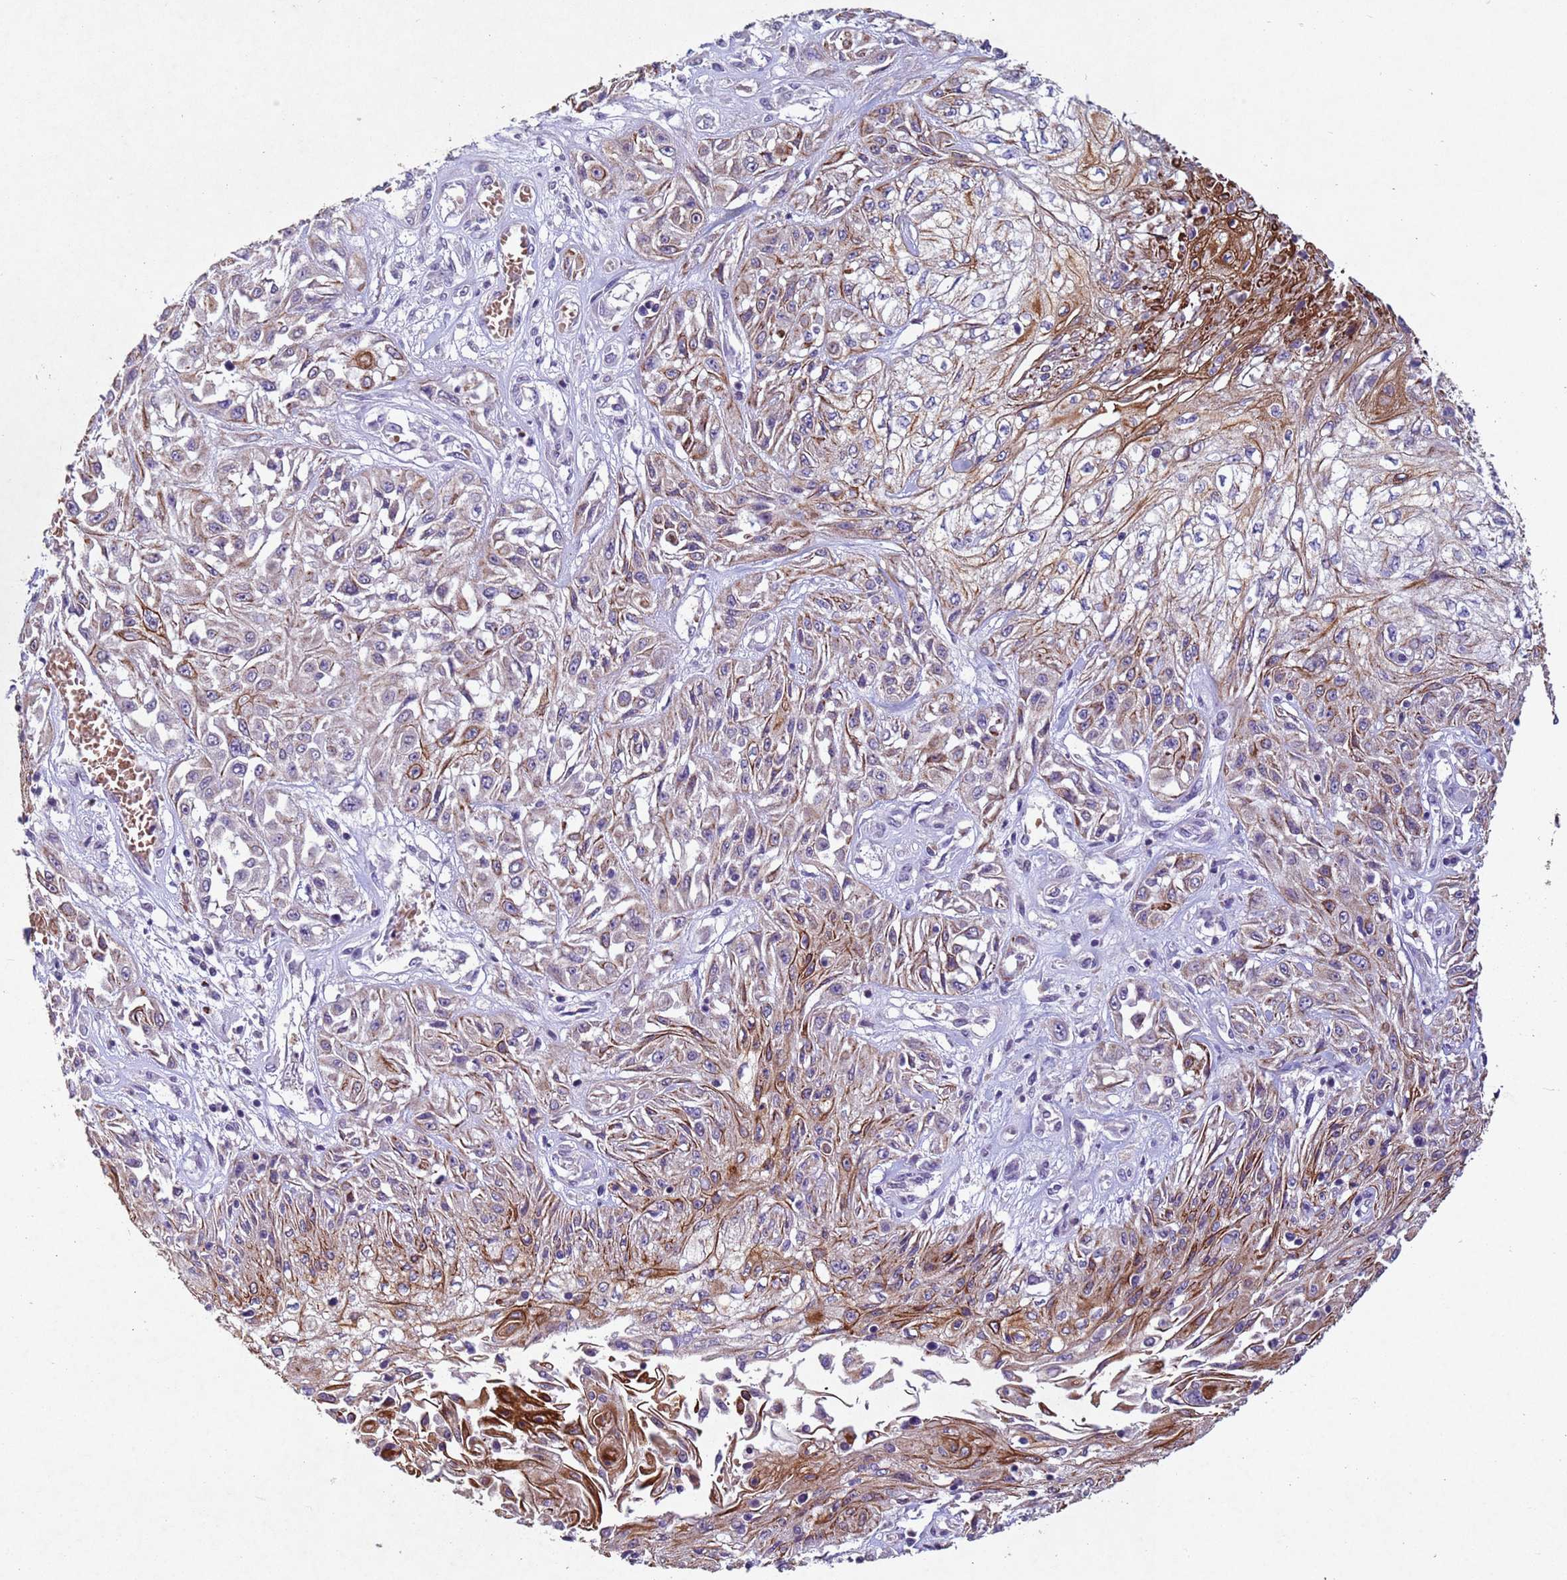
{"staining": {"intensity": "moderate", "quantity": "25%-75%", "location": "cytoplasmic/membranous"}, "tissue": "skin cancer", "cell_type": "Tumor cells", "image_type": "cancer", "snomed": [{"axis": "morphology", "description": "Squamous cell carcinoma, NOS"}, {"axis": "morphology", "description": "Squamous cell carcinoma, metastatic, NOS"}, {"axis": "topography", "description": "Skin"}, {"axis": "topography", "description": "Lymph node"}], "caption": "This is a micrograph of IHC staining of skin metastatic squamous cell carcinoma, which shows moderate staining in the cytoplasmic/membranous of tumor cells.", "gene": "NLRP11", "patient": {"sex": "male", "age": 75}}